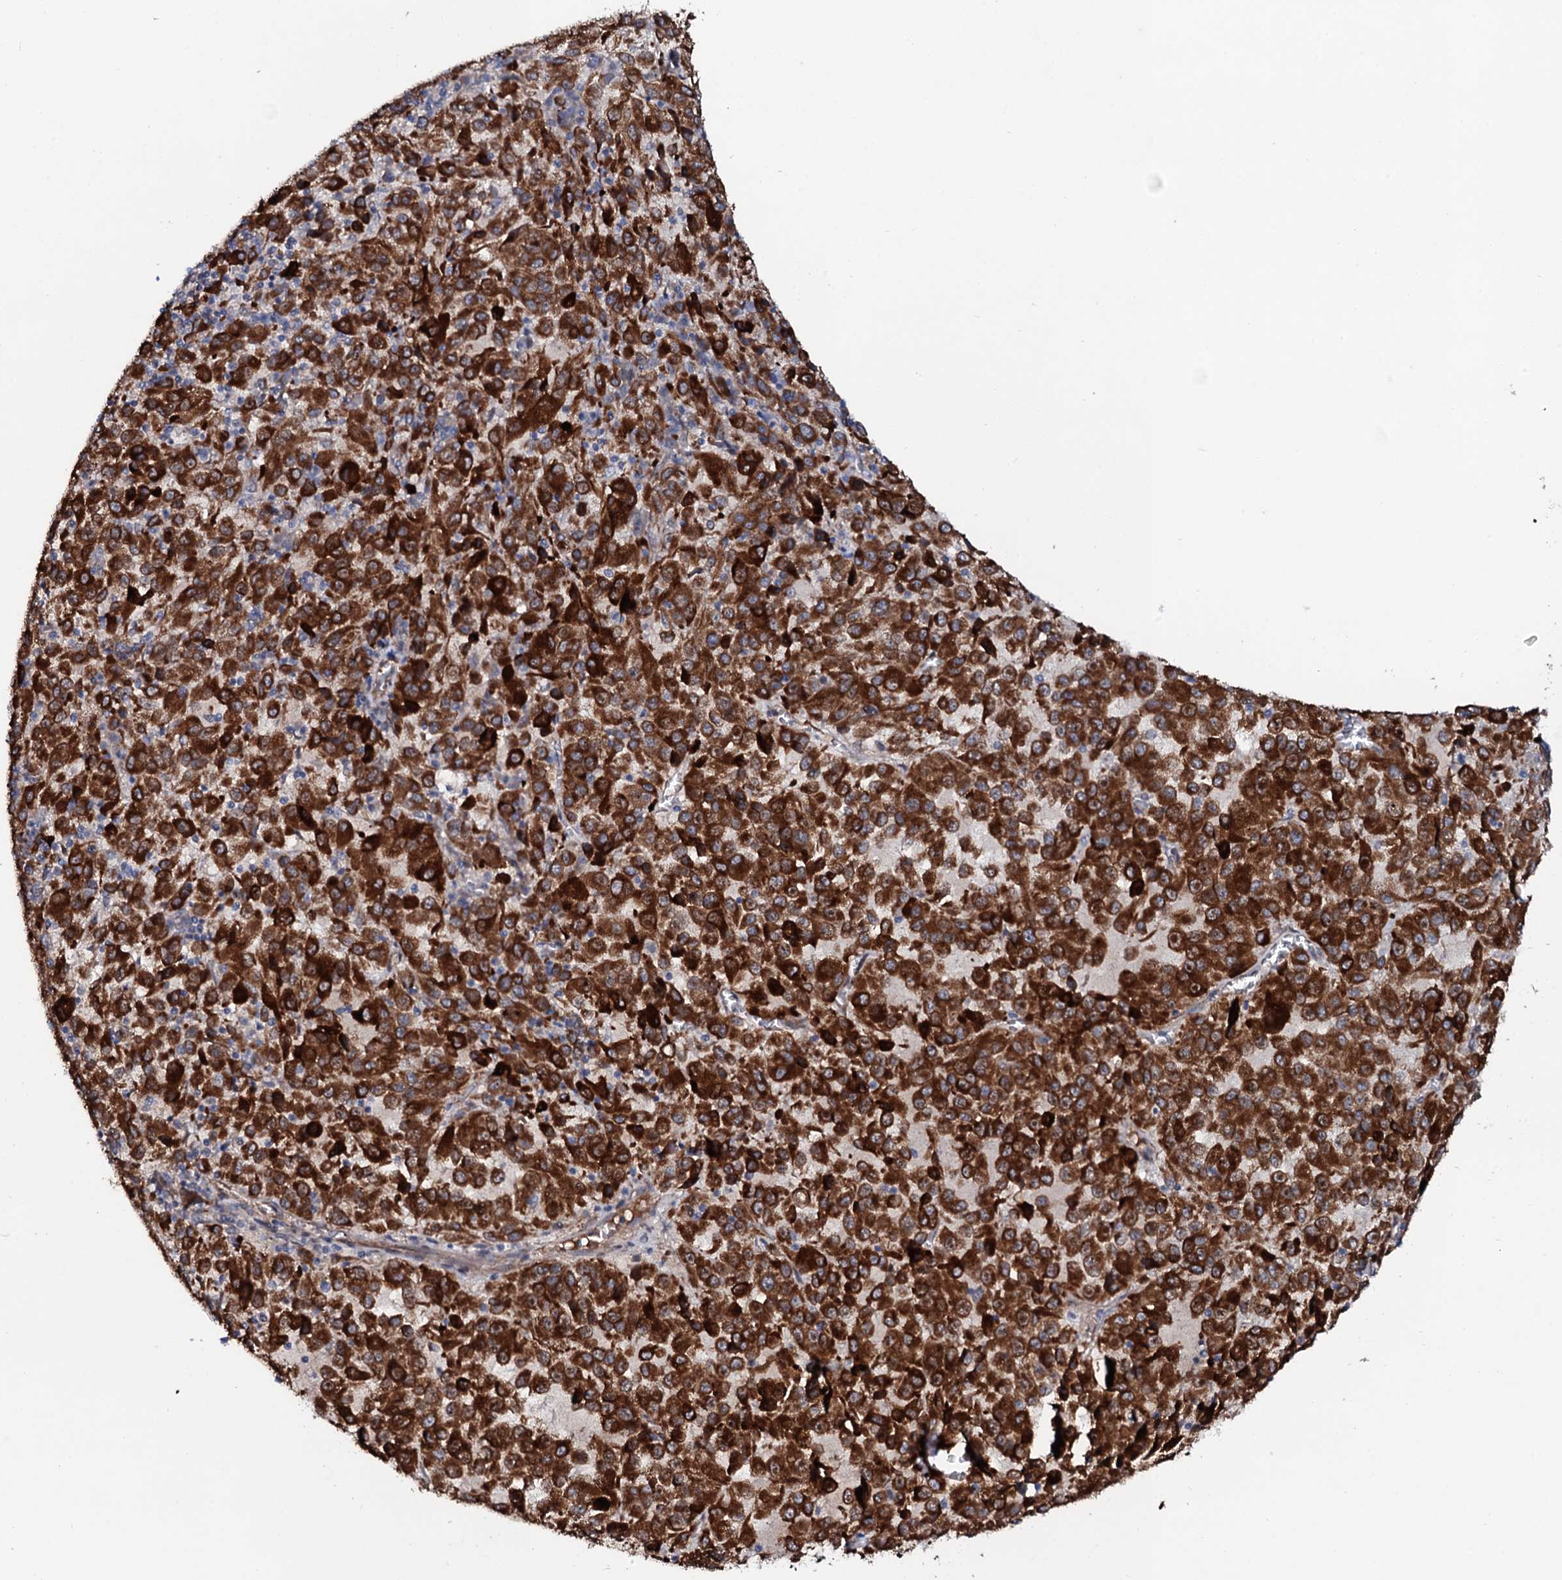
{"staining": {"intensity": "strong", "quantity": ">75%", "location": "cytoplasmic/membranous"}, "tissue": "melanoma", "cell_type": "Tumor cells", "image_type": "cancer", "snomed": [{"axis": "morphology", "description": "Malignant melanoma, Metastatic site"}, {"axis": "topography", "description": "Lung"}], "caption": "Melanoma stained for a protein demonstrates strong cytoplasmic/membranous positivity in tumor cells.", "gene": "PPP1R3D", "patient": {"sex": "male", "age": 64}}